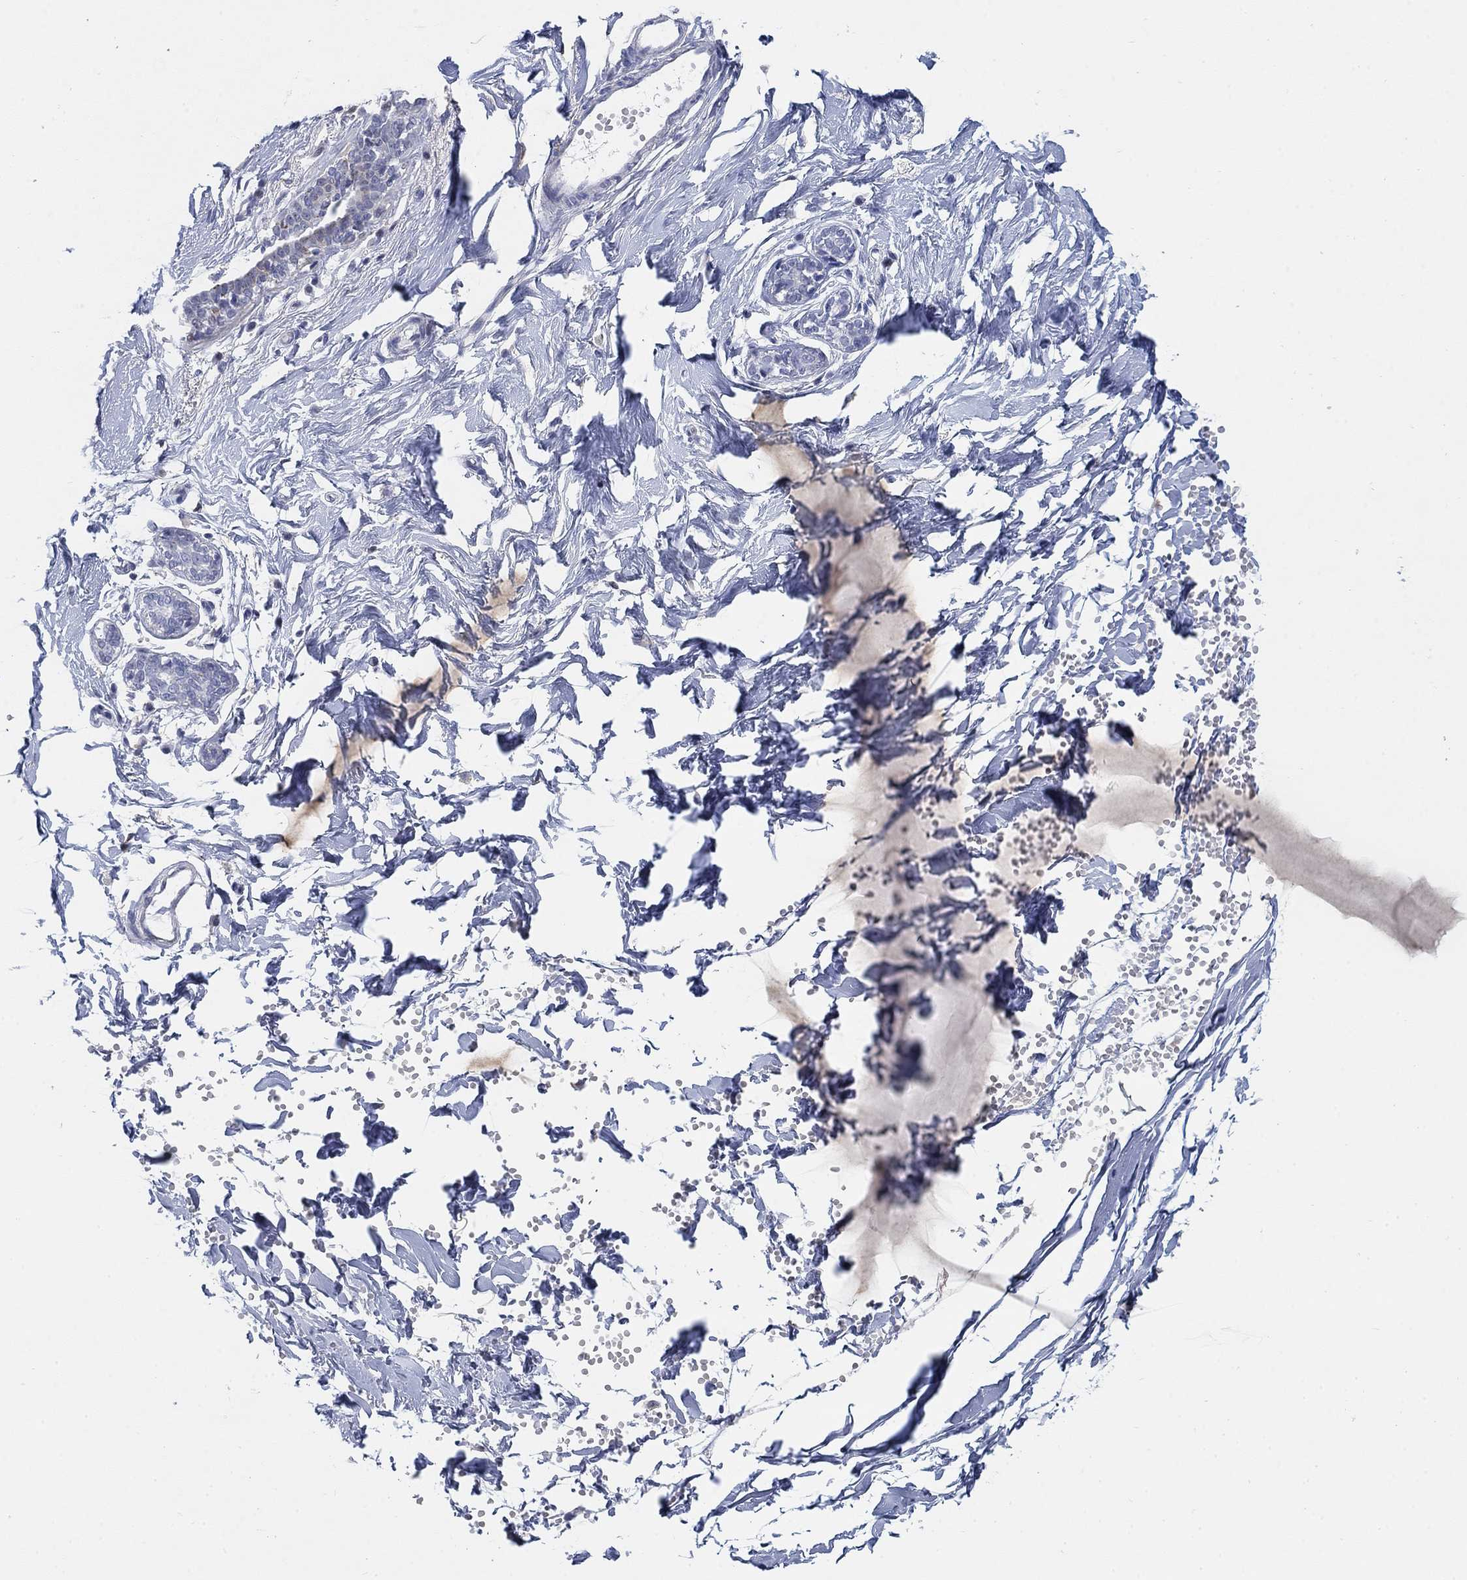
{"staining": {"intensity": "negative", "quantity": "none", "location": "none"}, "tissue": "breast", "cell_type": "Adipocytes", "image_type": "normal", "snomed": [{"axis": "morphology", "description": "Normal tissue, NOS"}, {"axis": "topography", "description": "Breast"}], "caption": "Adipocytes are negative for protein expression in normal human breast. (DAB (3,3'-diaminobenzidine) IHC visualized using brightfield microscopy, high magnification).", "gene": "MYO3A", "patient": {"sex": "female", "age": 37}}